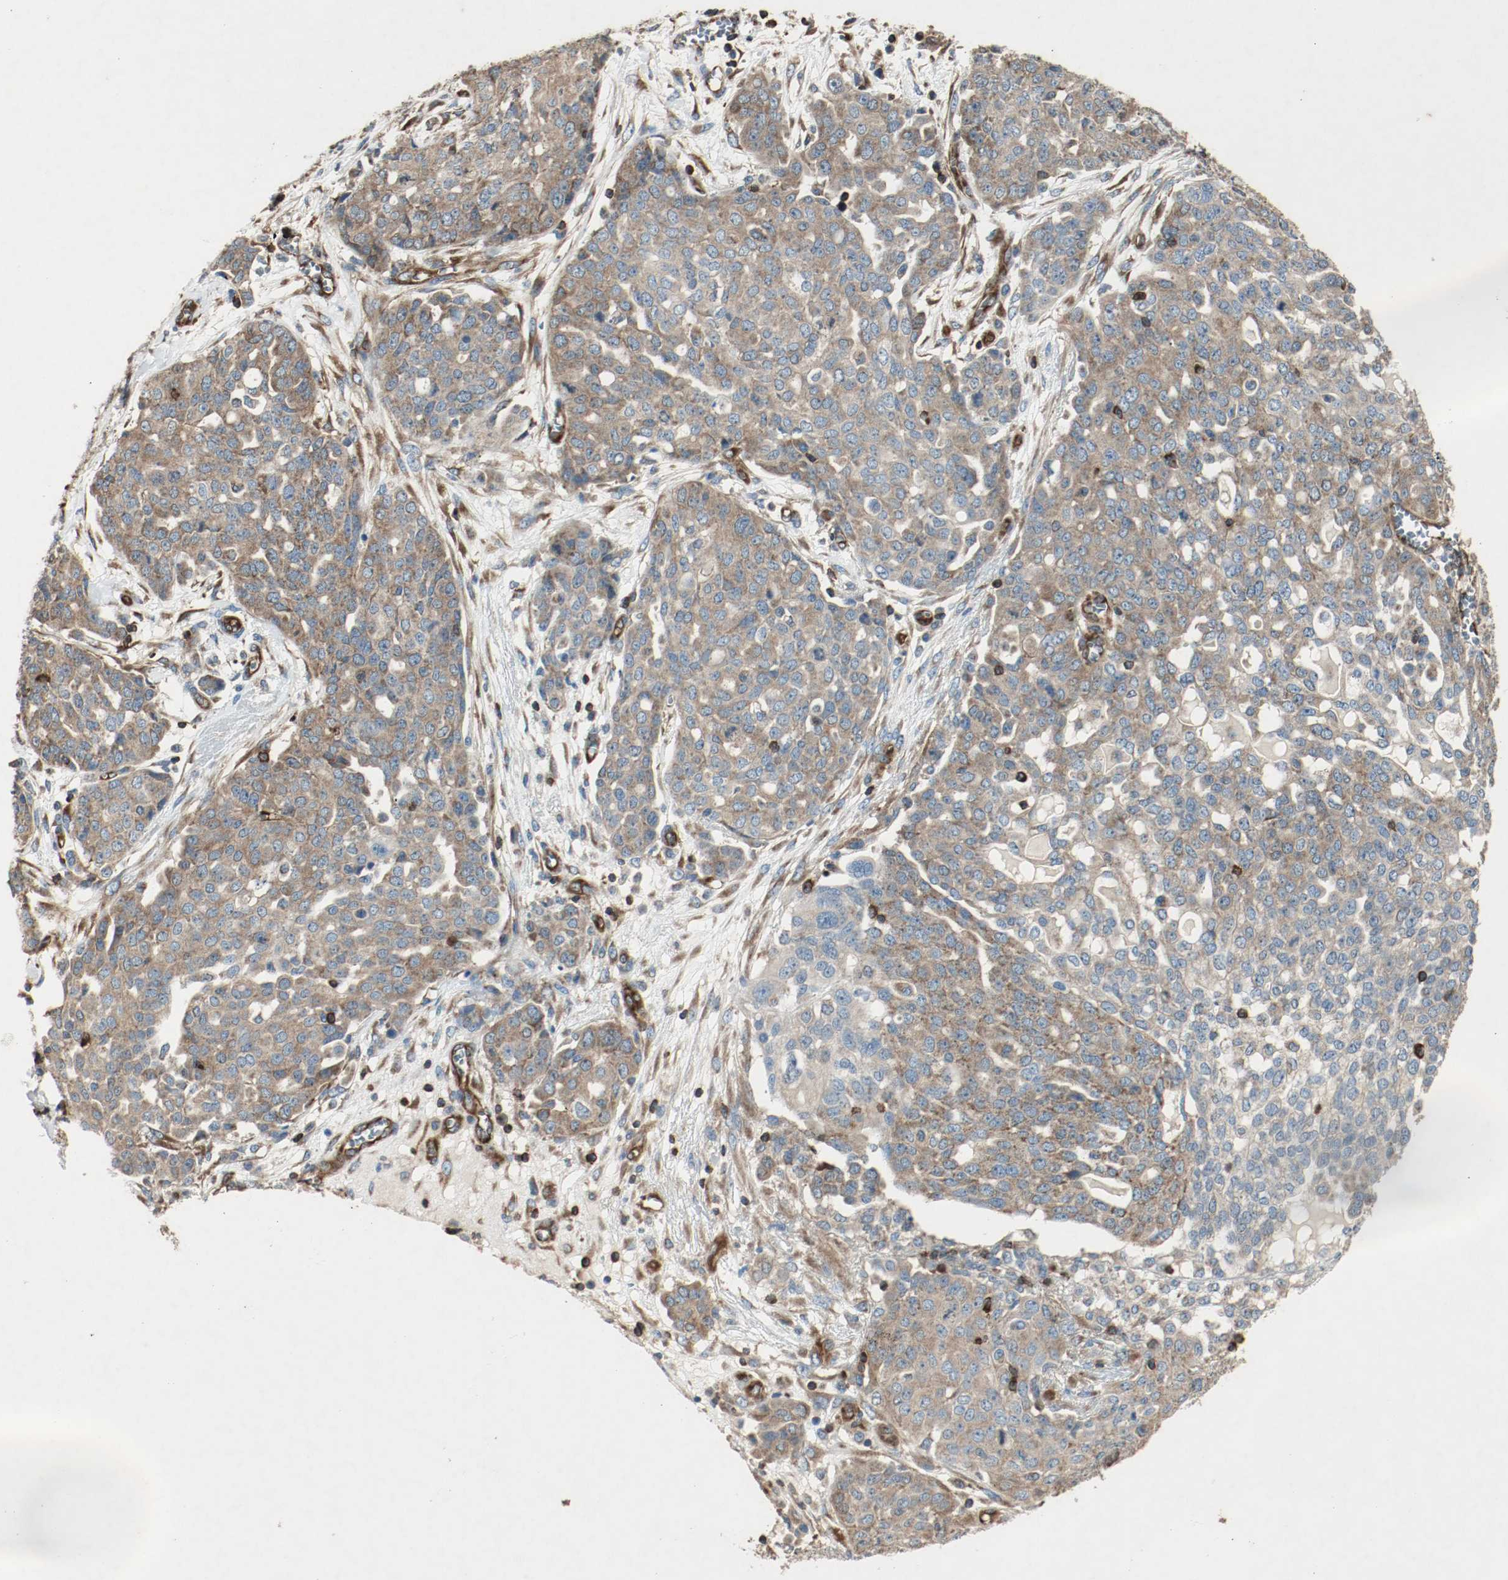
{"staining": {"intensity": "moderate", "quantity": ">75%", "location": "cytoplasmic/membranous"}, "tissue": "ovarian cancer", "cell_type": "Tumor cells", "image_type": "cancer", "snomed": [{"axis": "morphology", "description": "Cystadenocarcinoma, serous, NOS"}, {"axis": "topography", "description": "Soft tissue"}, {"axis": "topography", "description": "Ovary"}], "caption": "A medium amount of moderate cytoplasmic/membranous staining is identified in approximately >75% of tumor cells in serous cystadenocarcinoma (ovarian) tissue.", "gene": "PLCG1", "patient": {"sex": "female", "age": 57}}